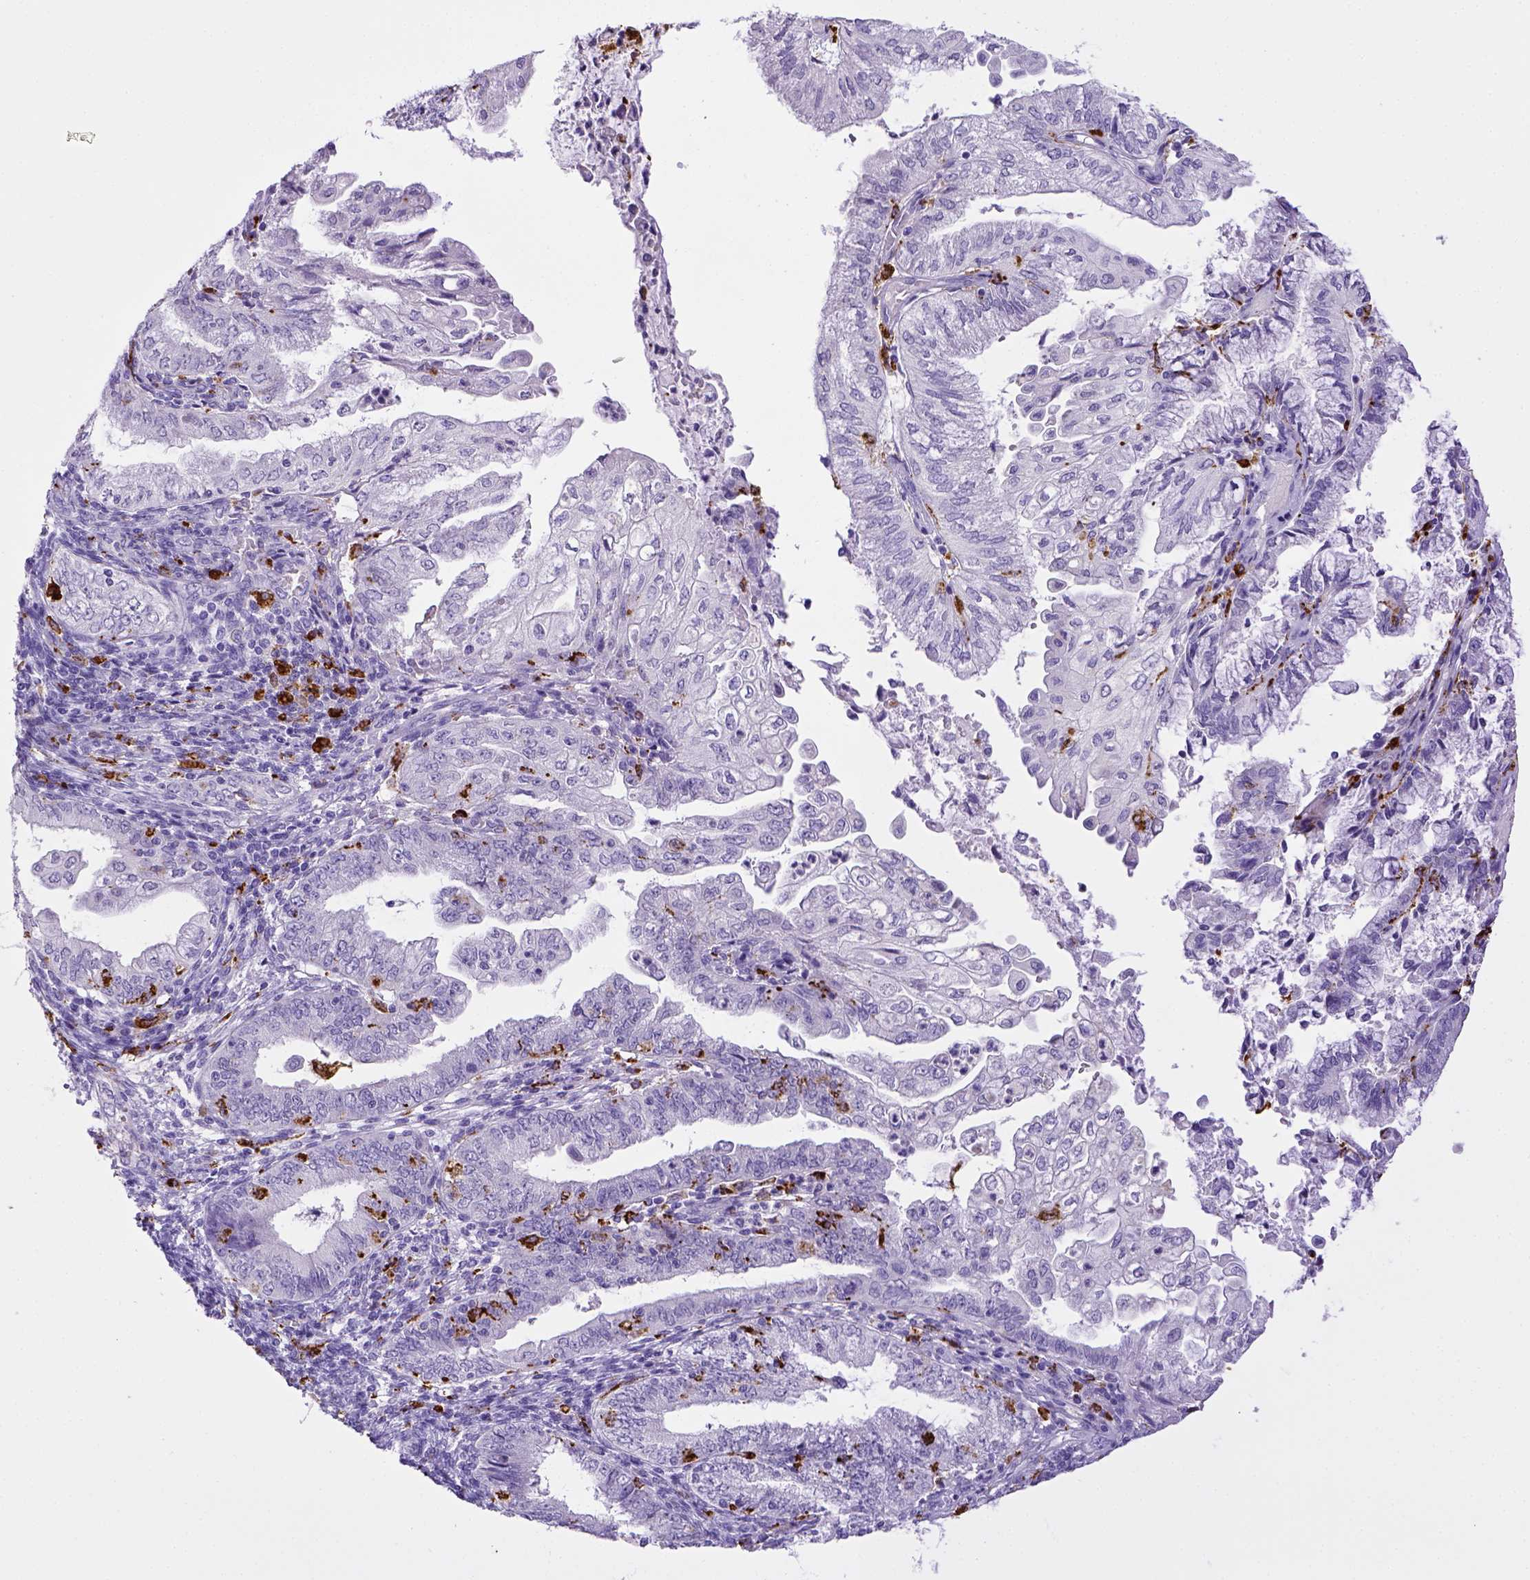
{"staining": {"intensity": "negative", "quantity": "none", "location": "none"}, "tissue": "endometrial cancer", "cell_type": "Tumor cells", "image_type": "cancer", "snomed": [{"axis": "morphology", "description": "Adenocarcinoma, NOS"}, {"axis": "topography", "description": "Endometrium"}], "caption": "This is an immunohistochemistry (IHC) micrograph of human endometrial cancer (adenocarcinoma). There is no positivity in tumor cells.", "gene": "CD68", "patient": {"sex": "female", "age": 55}}